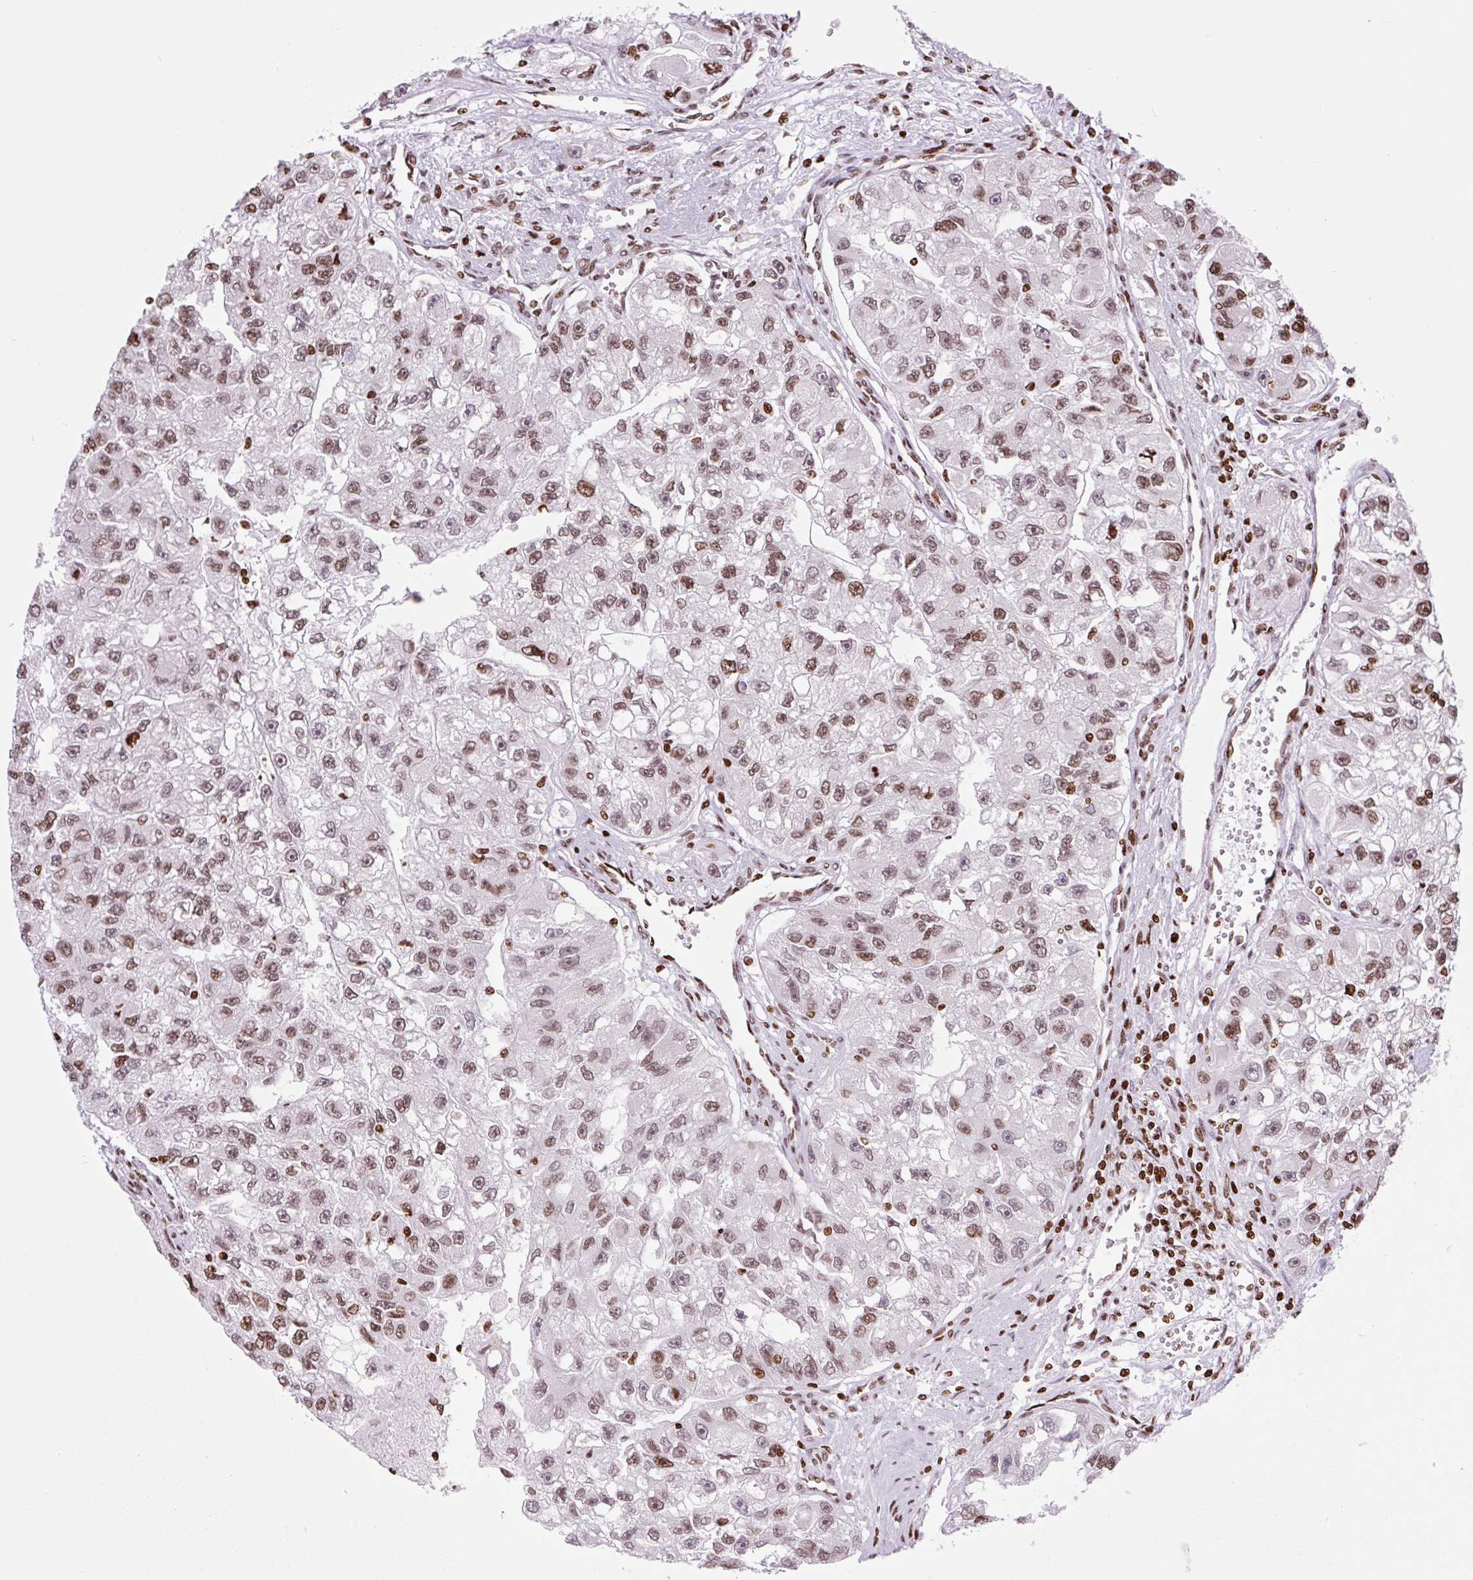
{"staining": {"intensity": "moderate", "quantity": ">75%", "location": "nuclear"}, "tissue": "renal cancer", "cell_type": "Tumor cells", "image_type": "cancer", "snomed": [{"axis": "morphology", "description": "Adenocarcinoma, NOS"}, {"axis": "topography", "description": "Kidney"}], "caption": "Protein analysis of adenocarcinoma (renal) tissue shows moderate nuclear expression in approximately >75% of tumor cells.", "gene": "H1-3", "patient": {"sex": "male", "age": 63}}